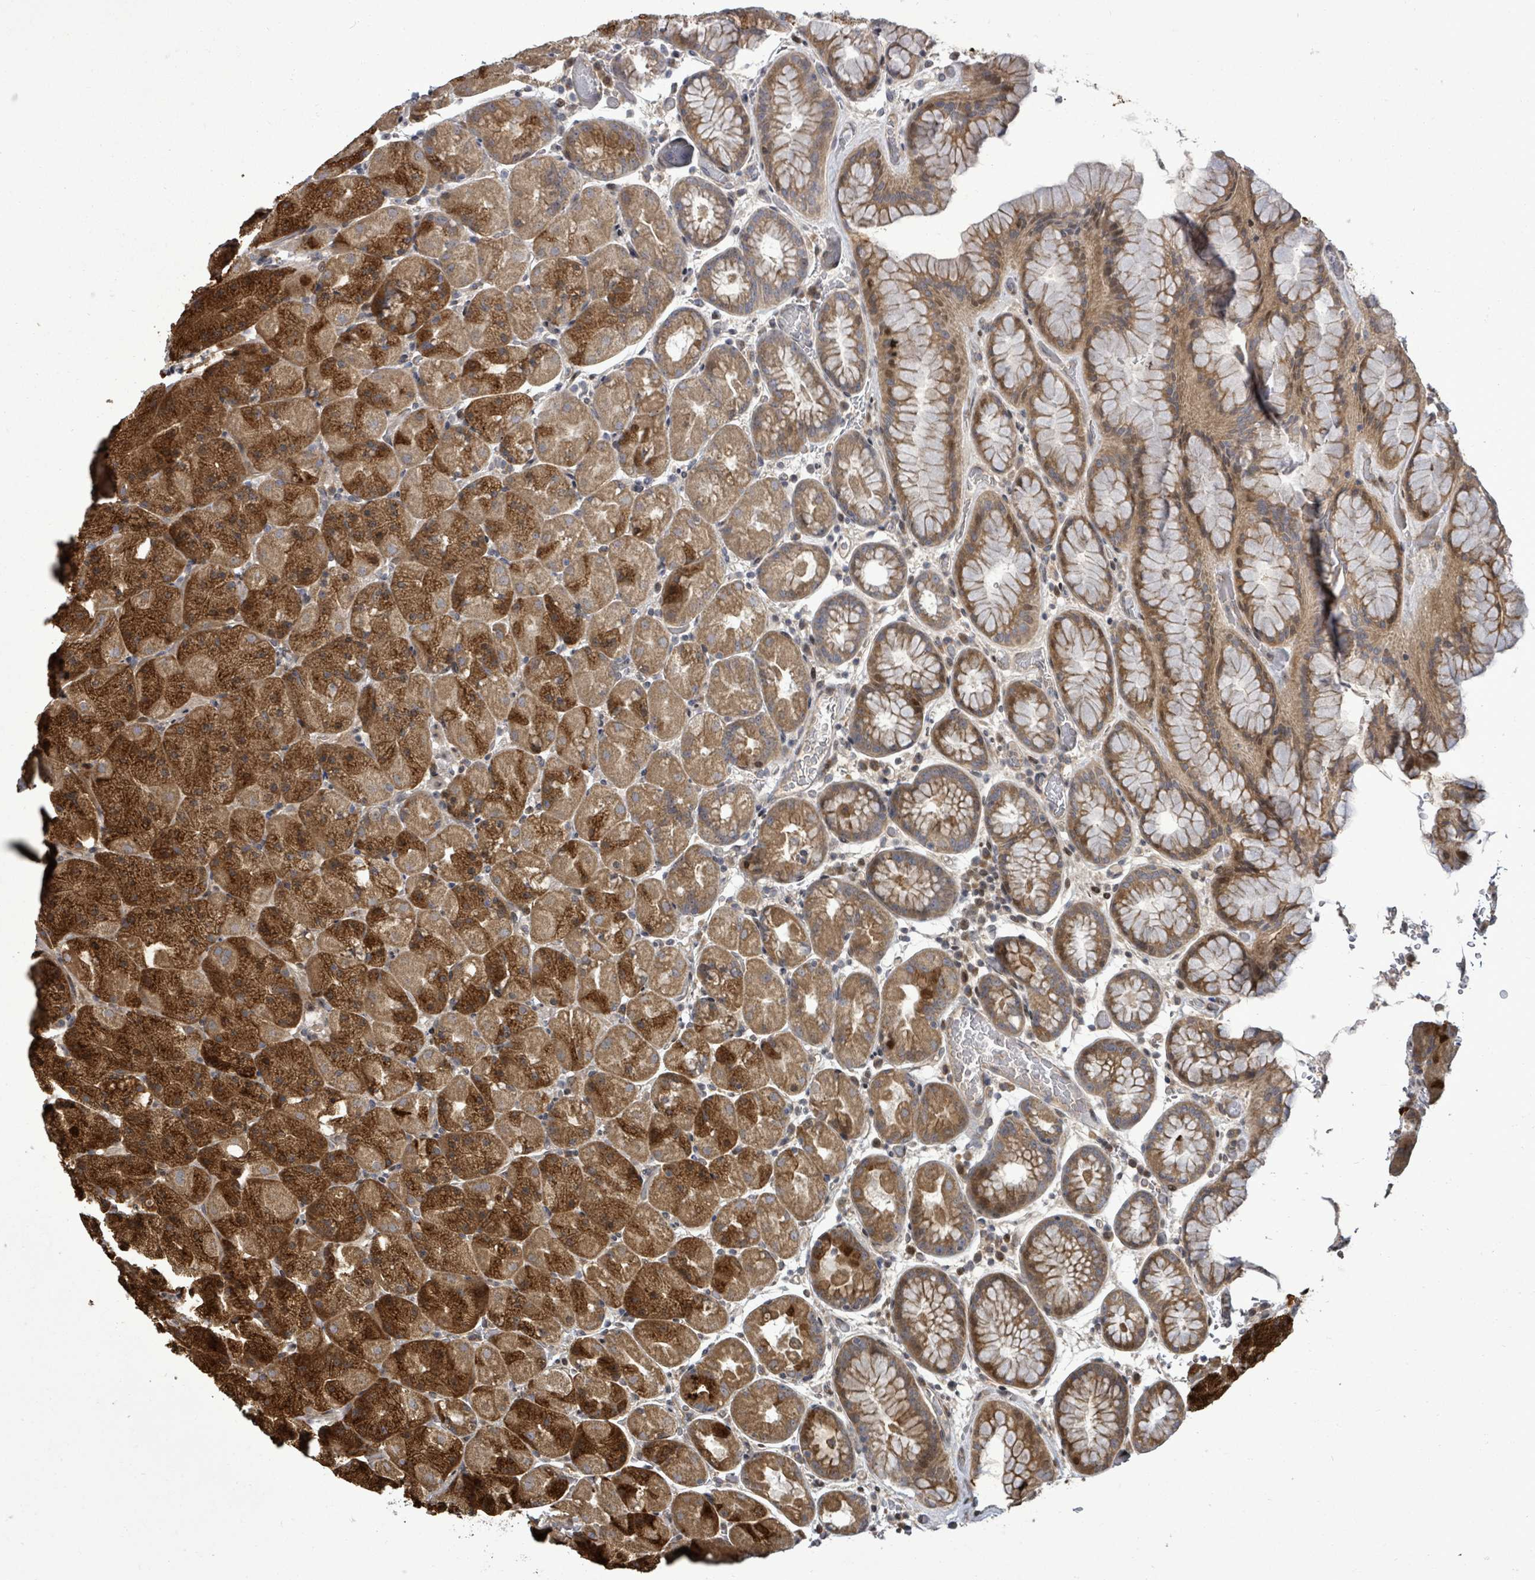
{"staining": {"intensity": "strong", "quantity": "25%-75%", "location": "cytoplasmic/membranous"}, "tissue": "stomach", "cell_type": "Glandular cells", "image_type": "normal", "snomed": [{"axis": "morphology", "description": "Normal tissue, NOS"}, {"axis": "topography", "description": "Stomach, upper"}, {"axis": "topography", "description": "Stomach, lower"}], "caption": "An immunohistochemistry image of normal tissue is shown. Protein staining in brown labels strong cytoplasmic/membranous positivity in stomach within glandular cells.", "gene": "KRTAP27", "patient": {"sex": "male", "age": 67}}